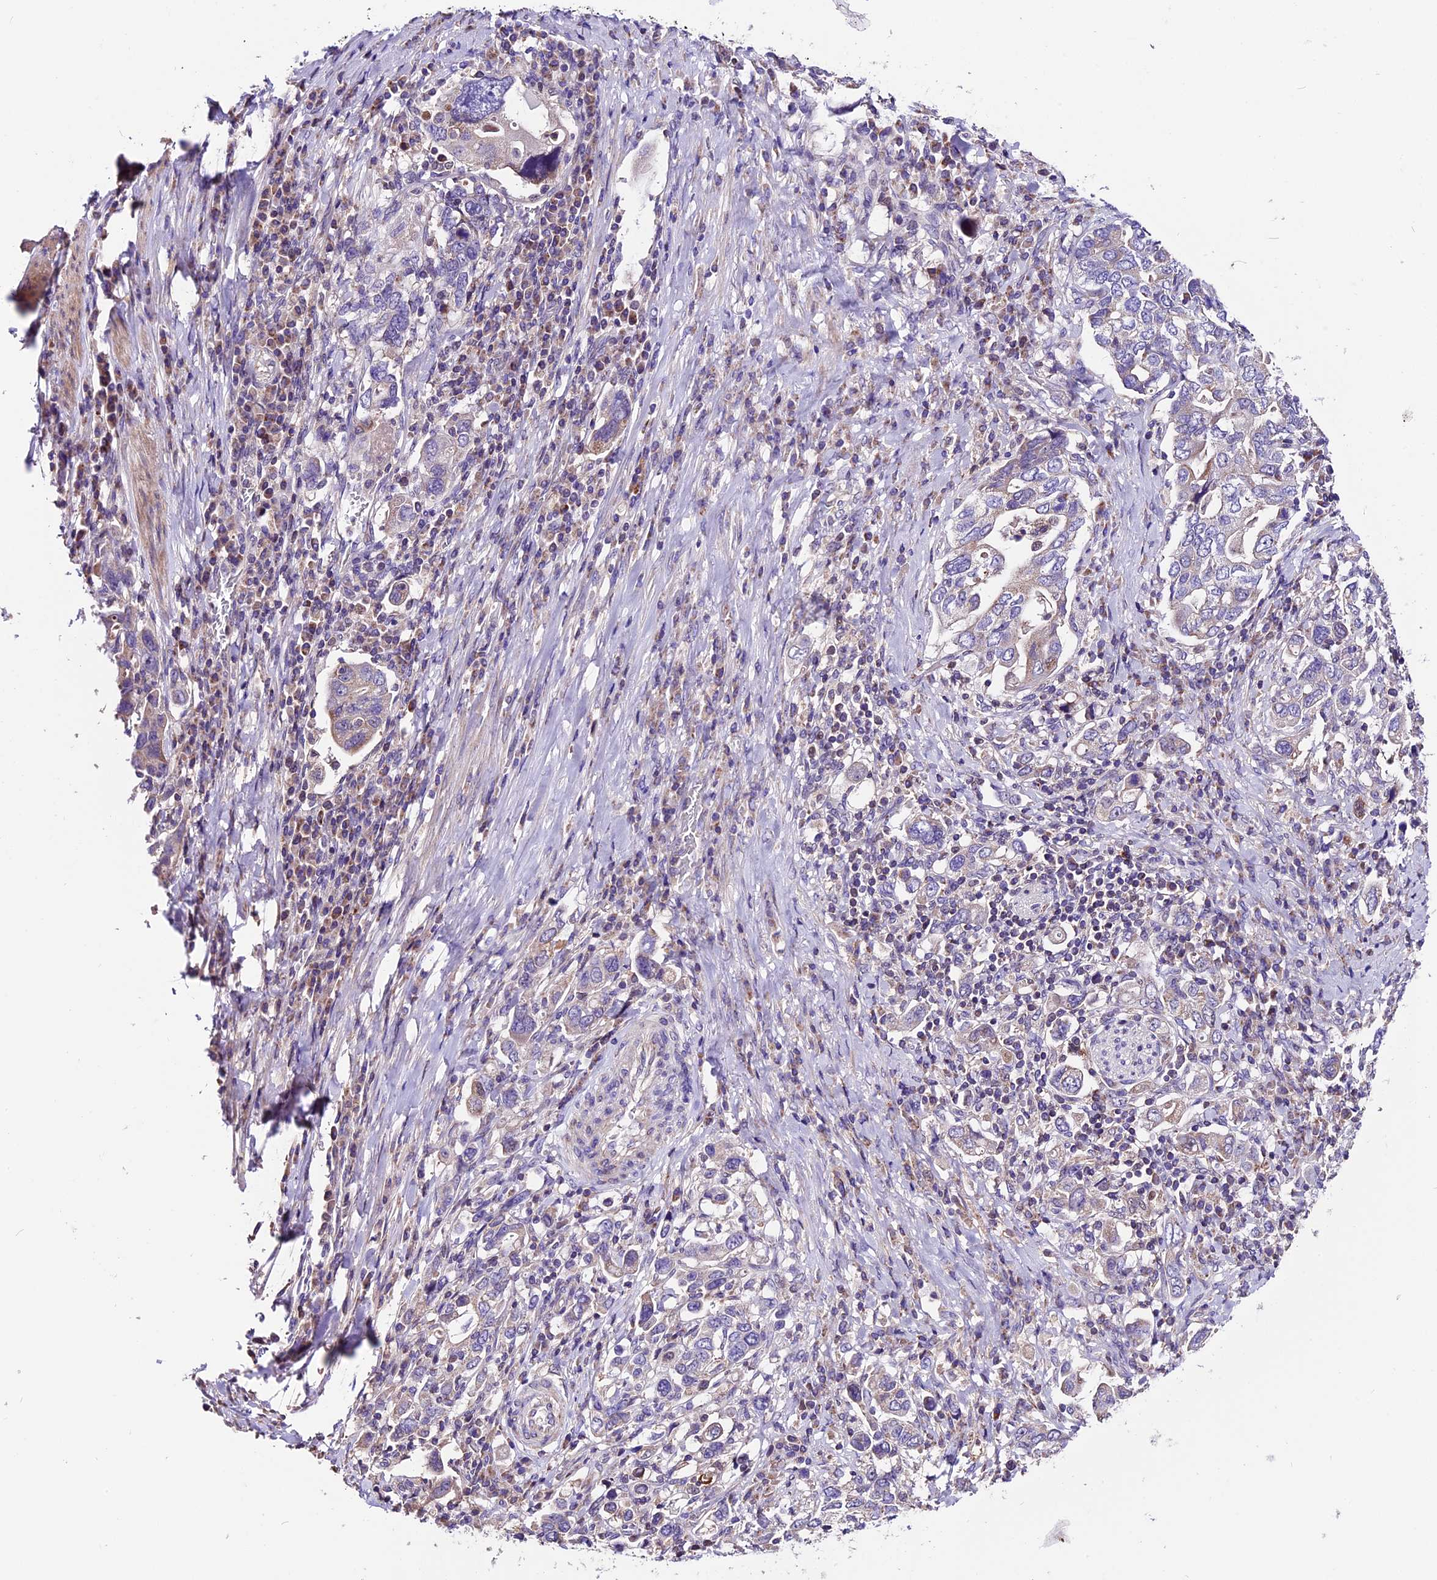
{"staining": {"intensity": "negative", "quantity": "none", "location": "none"}, "tissue": "stomach cancer", "cell_type": "Tumor cells", "image_type": "cancer", "snomed": [{"axis": "morphology", "description": "Adenocarcinoma, NOS"}, {"axis": "topography", "description": "Stomach, upper"}, {"axis": "topography", "description": "Stomach"}], "caption": "DAB immunohistochemical staining of human stomach cancer (adenocarcinoma) exhibits no significant expression in tumor cells.", "gene": "DDX28", "patient": {"sex": "male", "age": 62}}